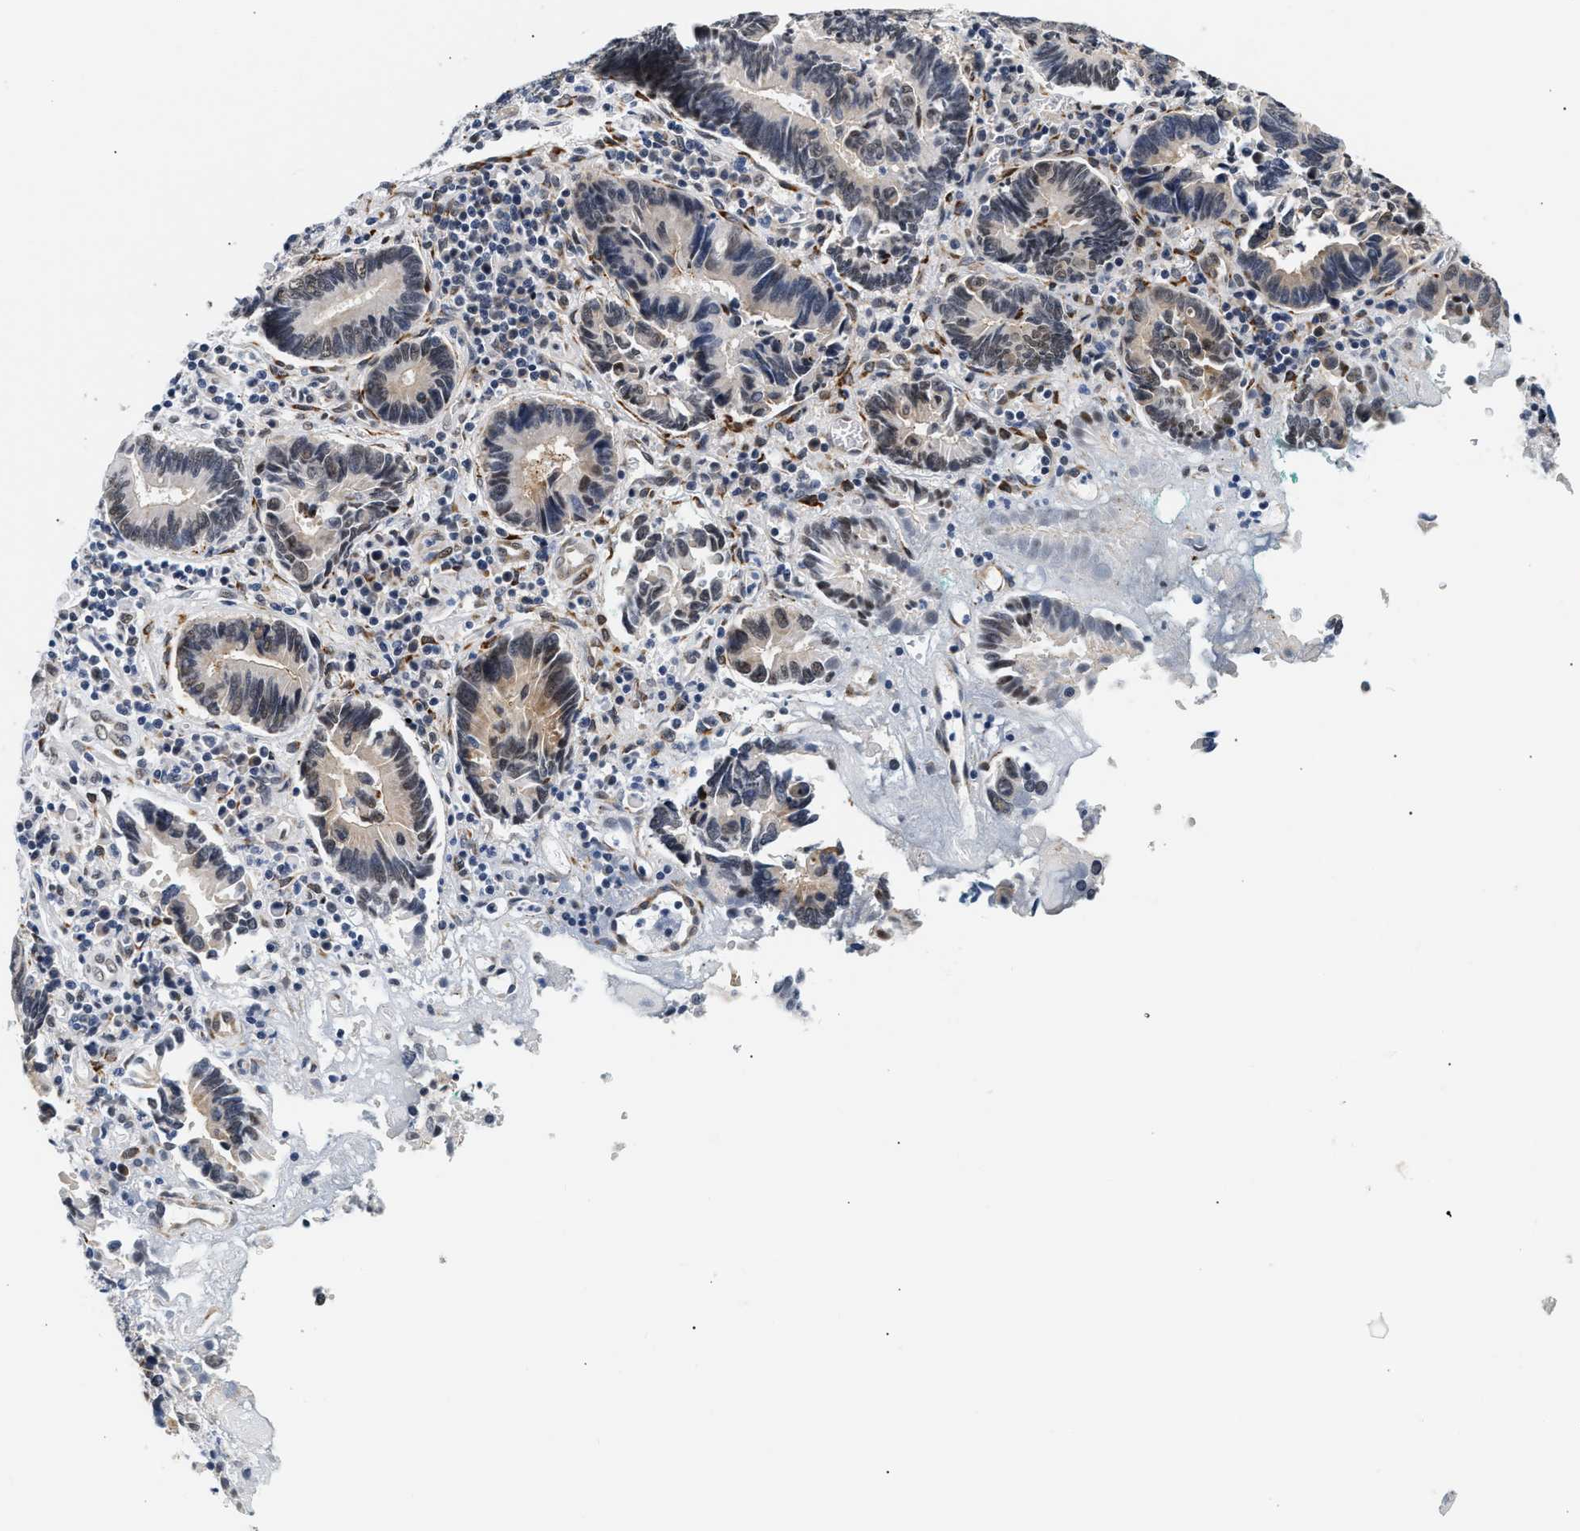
{"staining": {"intensity": "weak", "quantity": "<25%", "location": "cytoplasmic/membranous,nuclear"}, "tissue": "pancreatic cancer", "cell_type": "Tumor cells", "image_type": "cancer", "snomed": [{"axis": "morphology", "description": "Adenocarcinoma, NOS"}, {"axis": "topography", "description": "Pancreas"}], "caption": "A histopathology image of adenocarcinoma (pancreatic) stained for a protein demonstrates no brown staining in tumor cells. Nuclei are stained in blue.", "gene": "THOC1", "patient": {"sex": "female", "age": 70}}